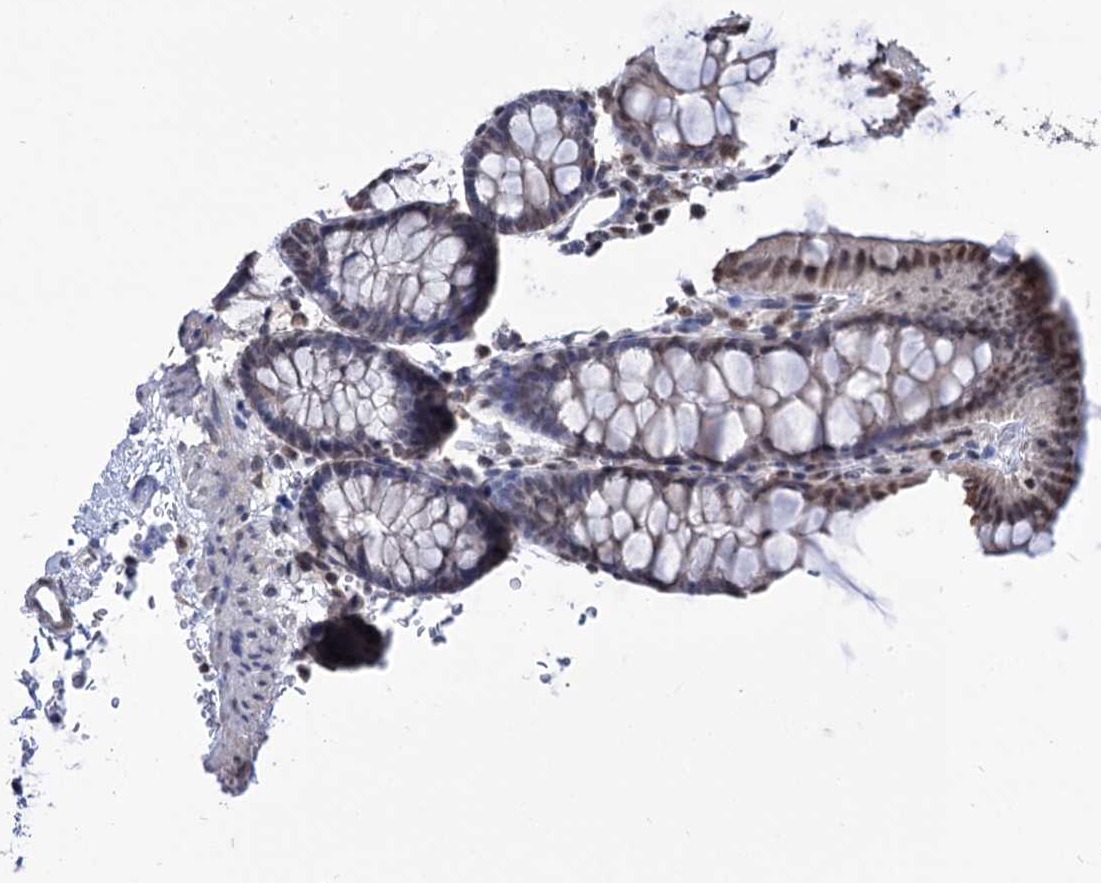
{"staining": {"intensity": "negative", "quantity": "none", "location": "none"}, "tissue": "colon", "cell_type": "Endothelial cells", "image_type": "normal", "snomed": [{"axis": "morphology", "description": "Normal tissue, NOS"}, {"axis": "topography", "description": "Colon"}], "caption": "The micrograph displays no staining of endothelial cells in normal colon.", "gene": "ABHD10", "patient": {"sex": "male", "age": 75}}